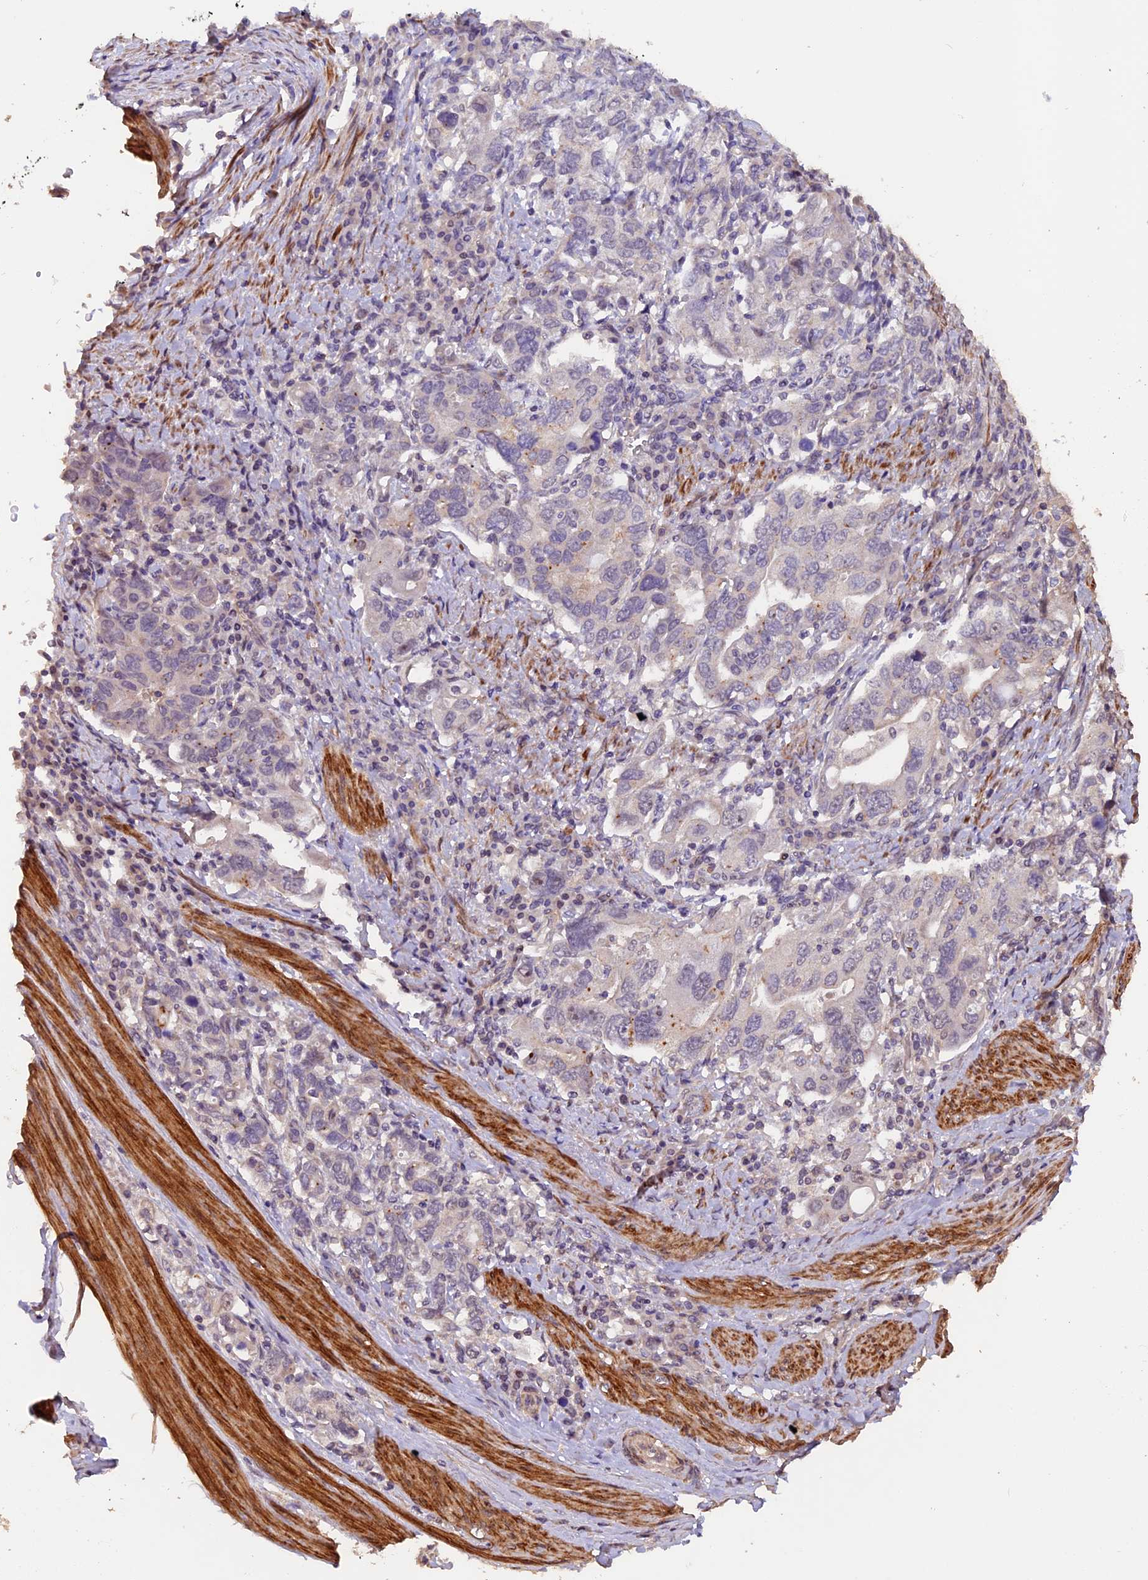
{"staining": {"intensity": "negative", "quantity": "none", "location": "none"}, "tissue": "stomach cancer", "cell_type": "Tumor cells", "image_type": "cancer", "snomed": [{"axis": "morphology", "description": "Adenocarcinoma, NOS"}, {"axis": "topography", "description": "Stomach, upper"}, {"axis": "topography", "description": "Stomach"}], "caption": "Micrograph shows no protein staining in tumor cells of stomach cancer tissue.", "gene": "GNB5", "patient": {"sex": "male", "age": 62}}